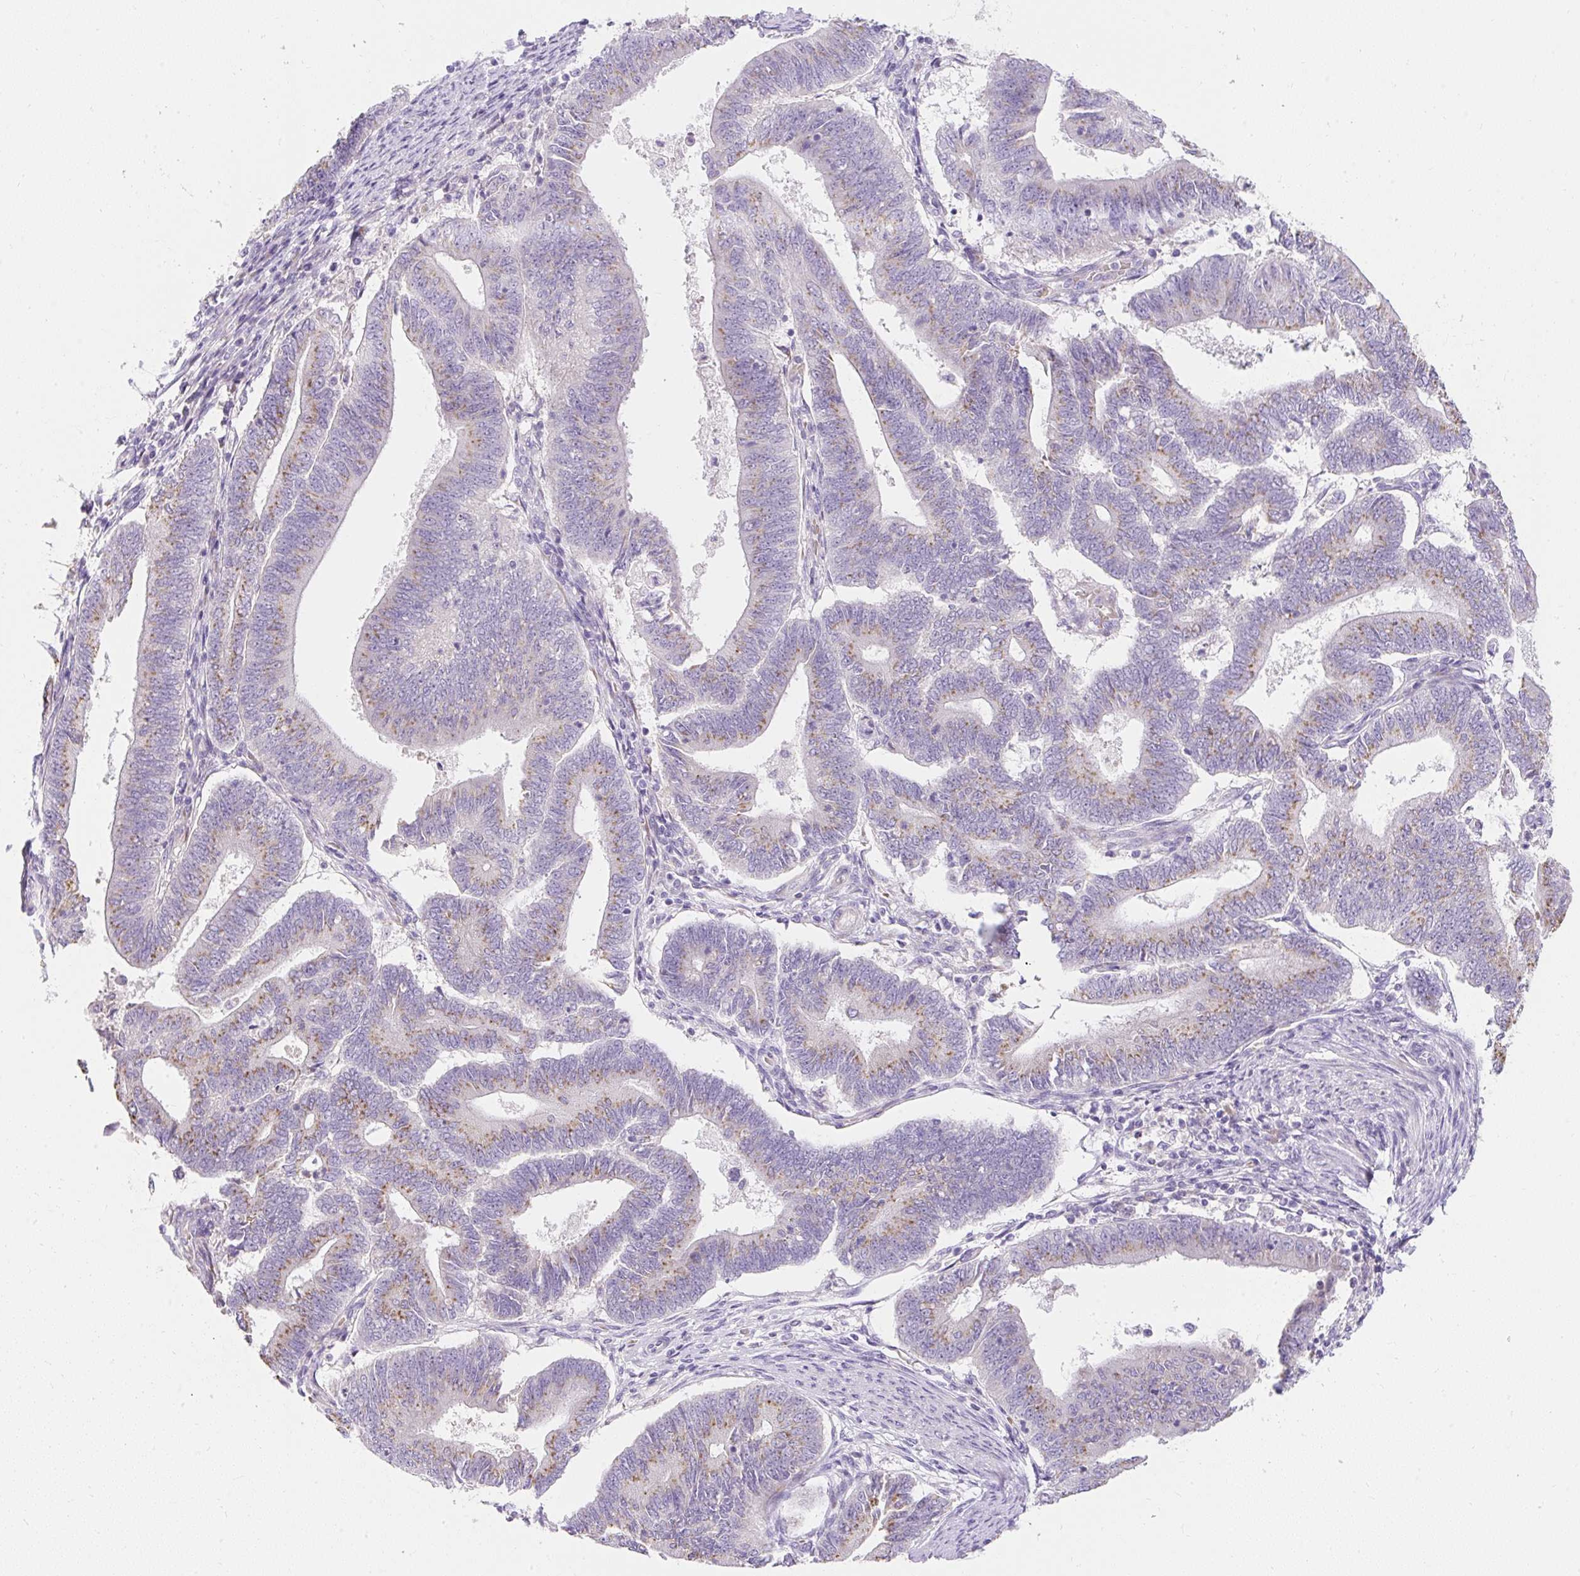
{"staining": {"intensity": "moderate", "quantity": "25%-75%", "location": "cytoplasmic/membranous"}, "tissue": "endometrial cancer", "cell_type": "Tumor cells", "image_type": "cancer", "snomed": [{"axis": "morphology", "description": "Adenocarcinoma, NOS"}, {"axis": "topography", "description": "Endometrium"}], "caption": "Immunohistochemical staining of human endometrial adenocarcinoma demonstrates moderate cytoplasmic/membranous protein staining in about 25%-75% of tumor cells.", "gene": "DTX4", "patient": {"sex": "female", "age": 70}}